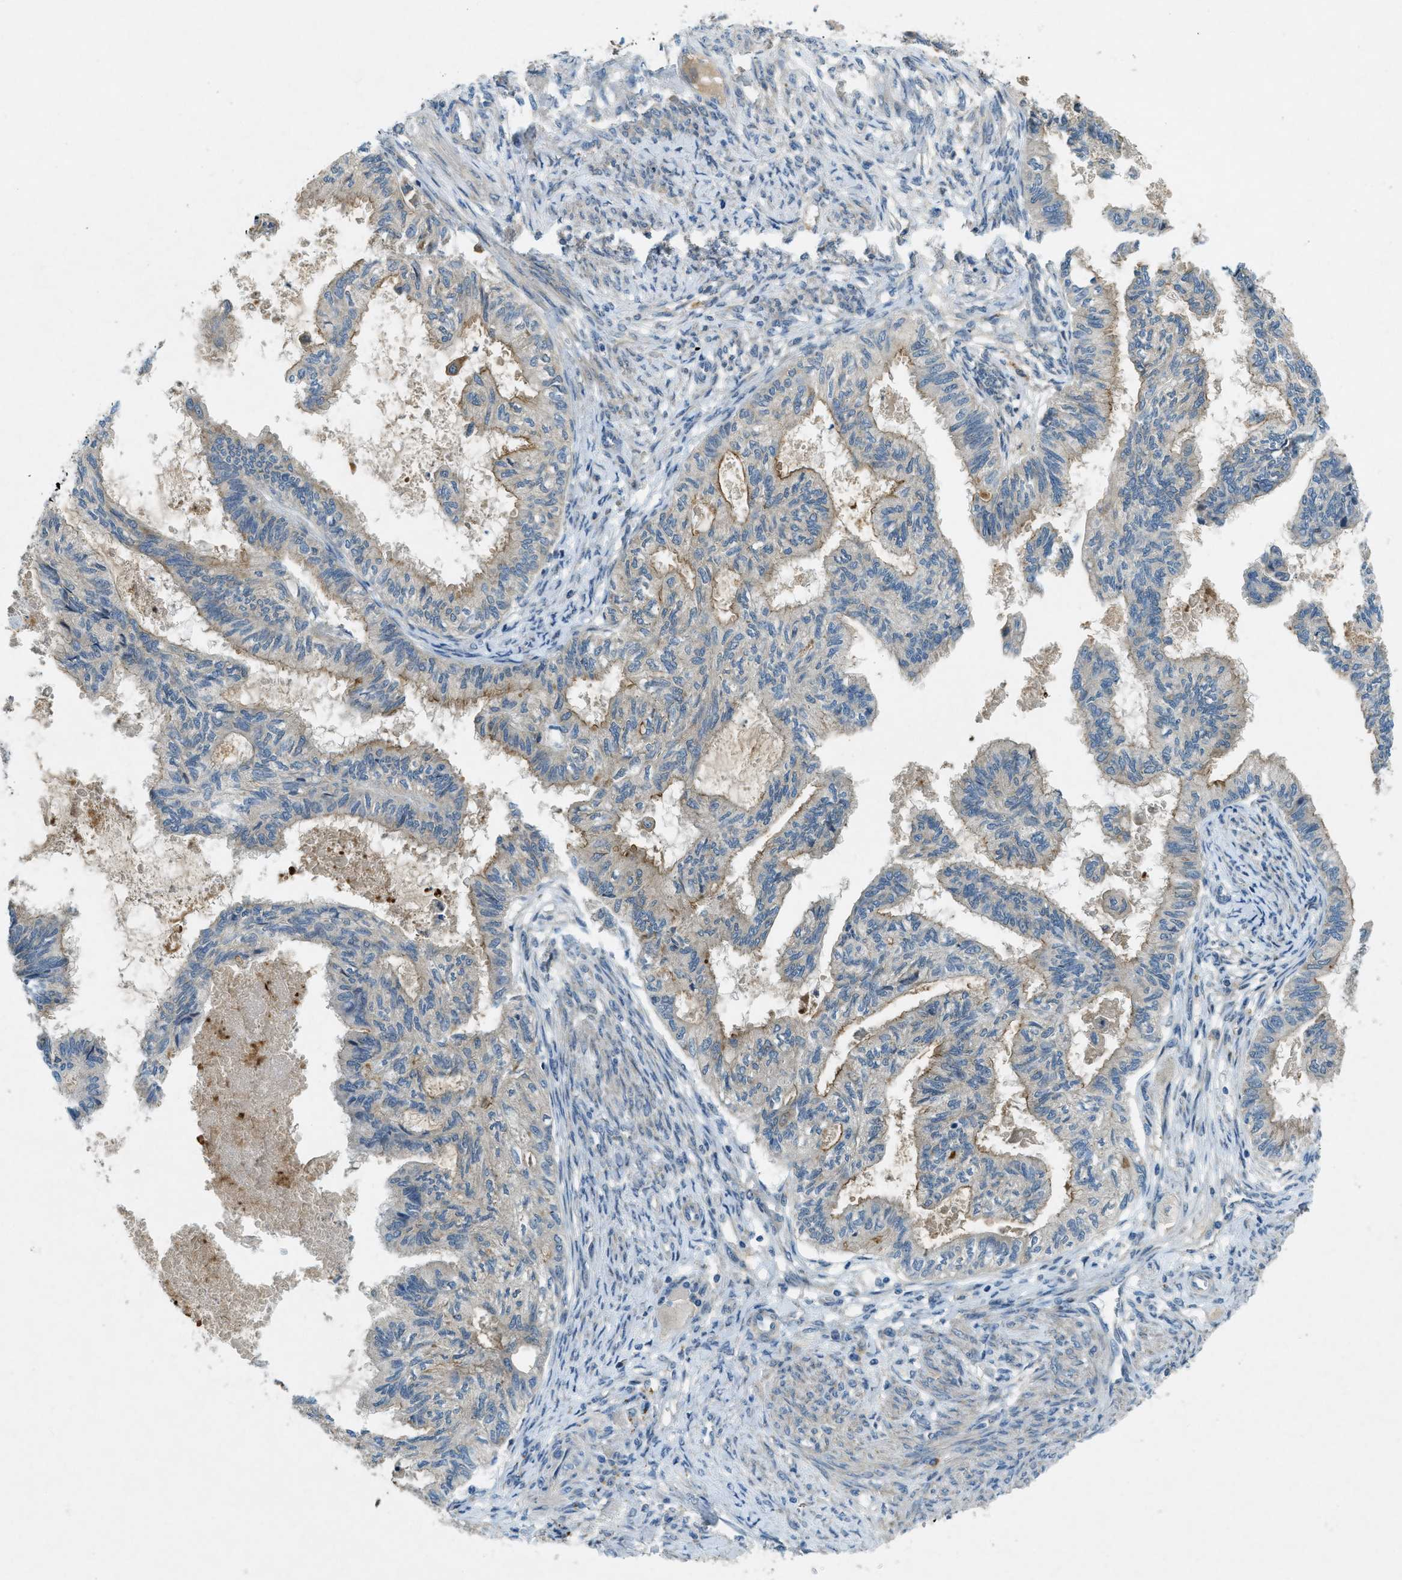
{"staining": {"intensity": "weak", "quantity": "25%-75%", "location": "cytoplasmic/membranous"}, "tissue": "cervical cancer", "cell_type": "Tumor cells", "image_type": "cancer", "snomed": [{"axis": "morphology", "description": "Normal tissue, NOS"}, {"axis": "morphology", "description": "Adenocarcinoma, NOS"}, {"axis": "topography", "description": "Cervix"}, {"axis": "topography", "description": "Endometrium"}], "caption": "Immunohistochemical staining of human cervical cancer (adenocarcinoma) displays weak cytoplasmic/membranous protein positivity in about 25%-75% of tumor cells.", "gene": "SNX14", "patient": {"sex": "female", "age": 86}}